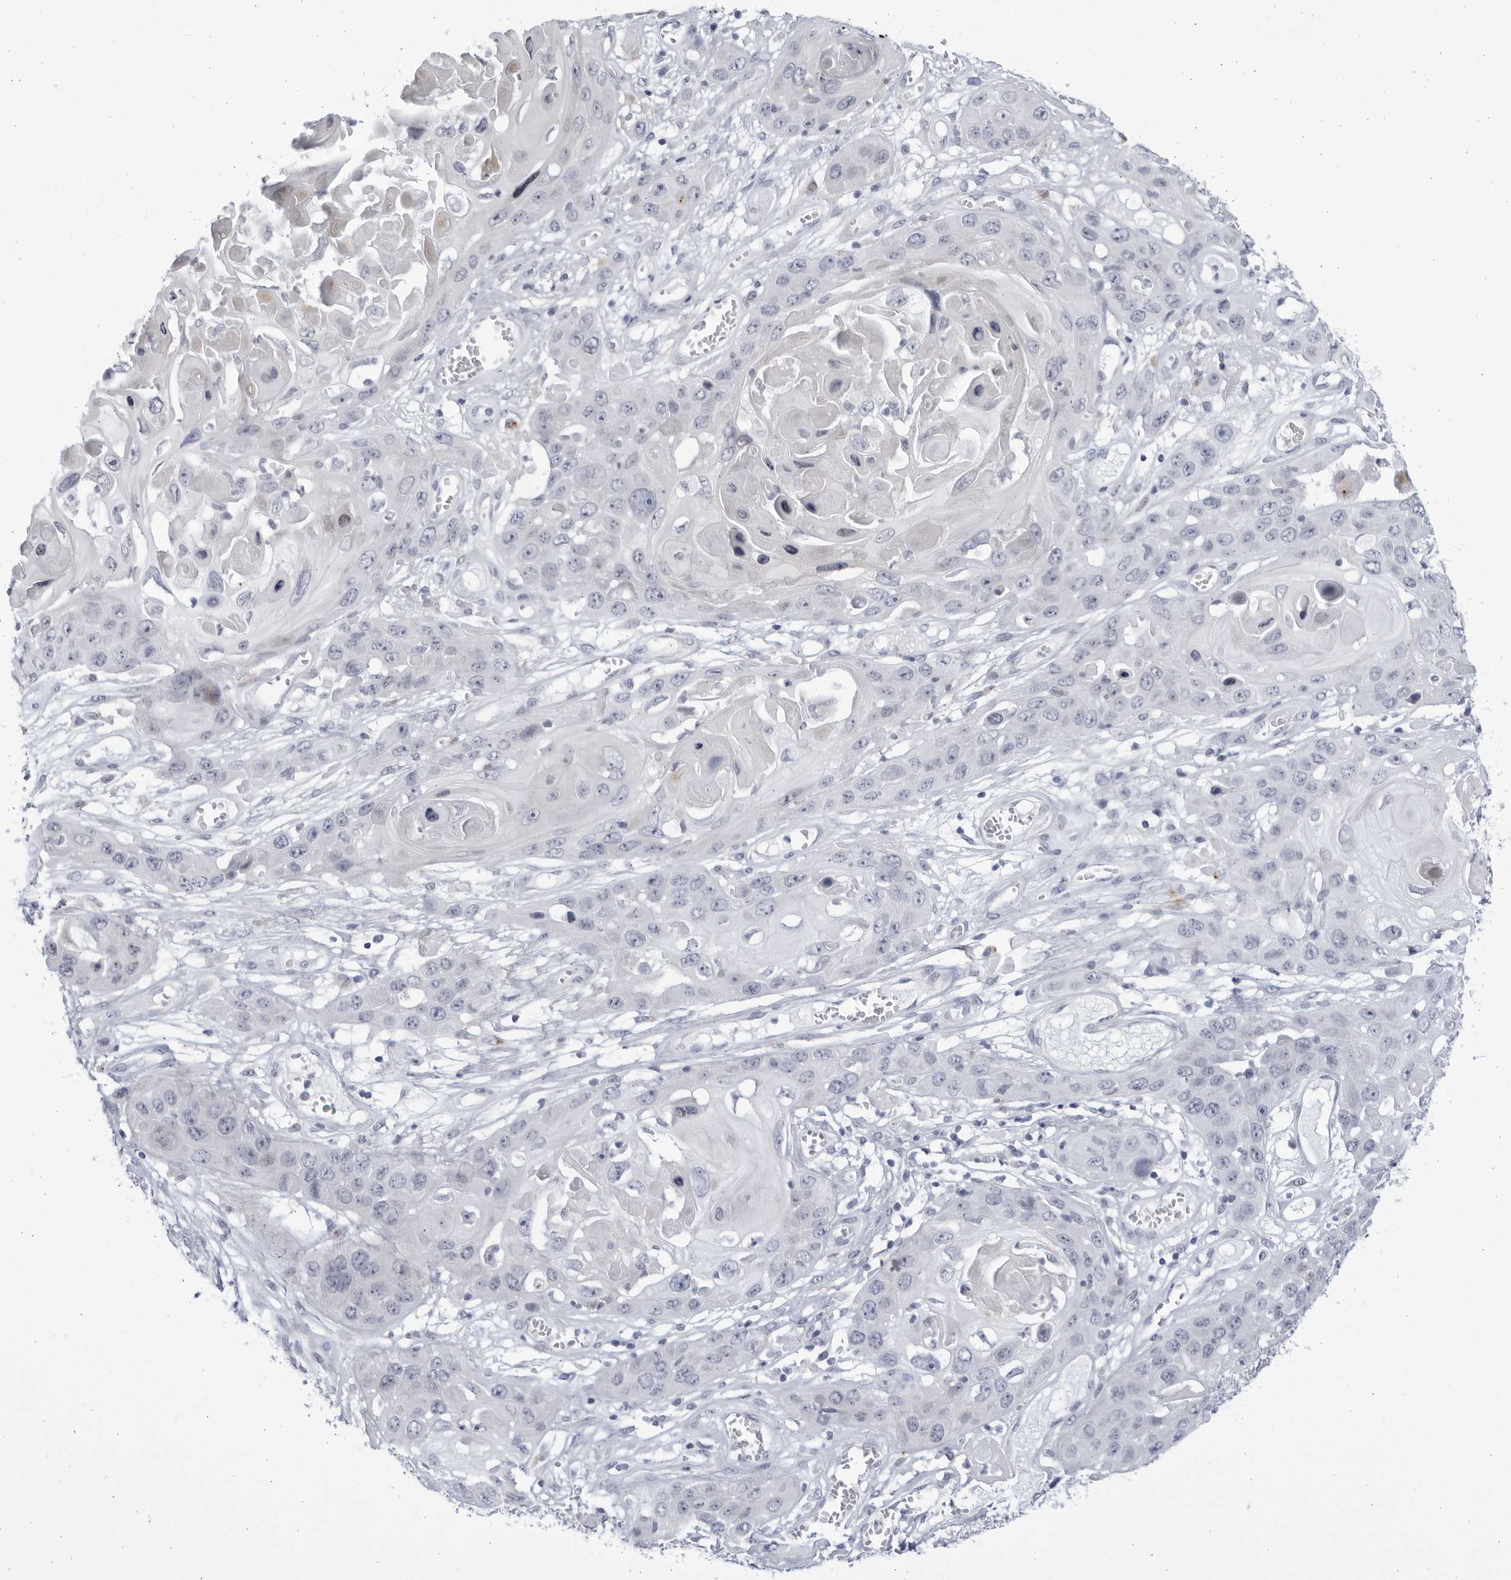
{"staining": {"intensity": "negative", "quantity": "none", "location": "none"}, "tissue": "skin cancer", "cell_type": "Tumor cells", "image_type": "cancer", "snomed": [{"axis": "morphology", "description": "Squamous cell carcinoma, NOS"}, {"axis": "topography", "description": "Skin"}], "caption": "A micrograph of human squamous cell carcinoma (skin) is negative for staining in tumor cells.", "gene": "CCDC181", "patient": {"sex": "male", "age": 55}}